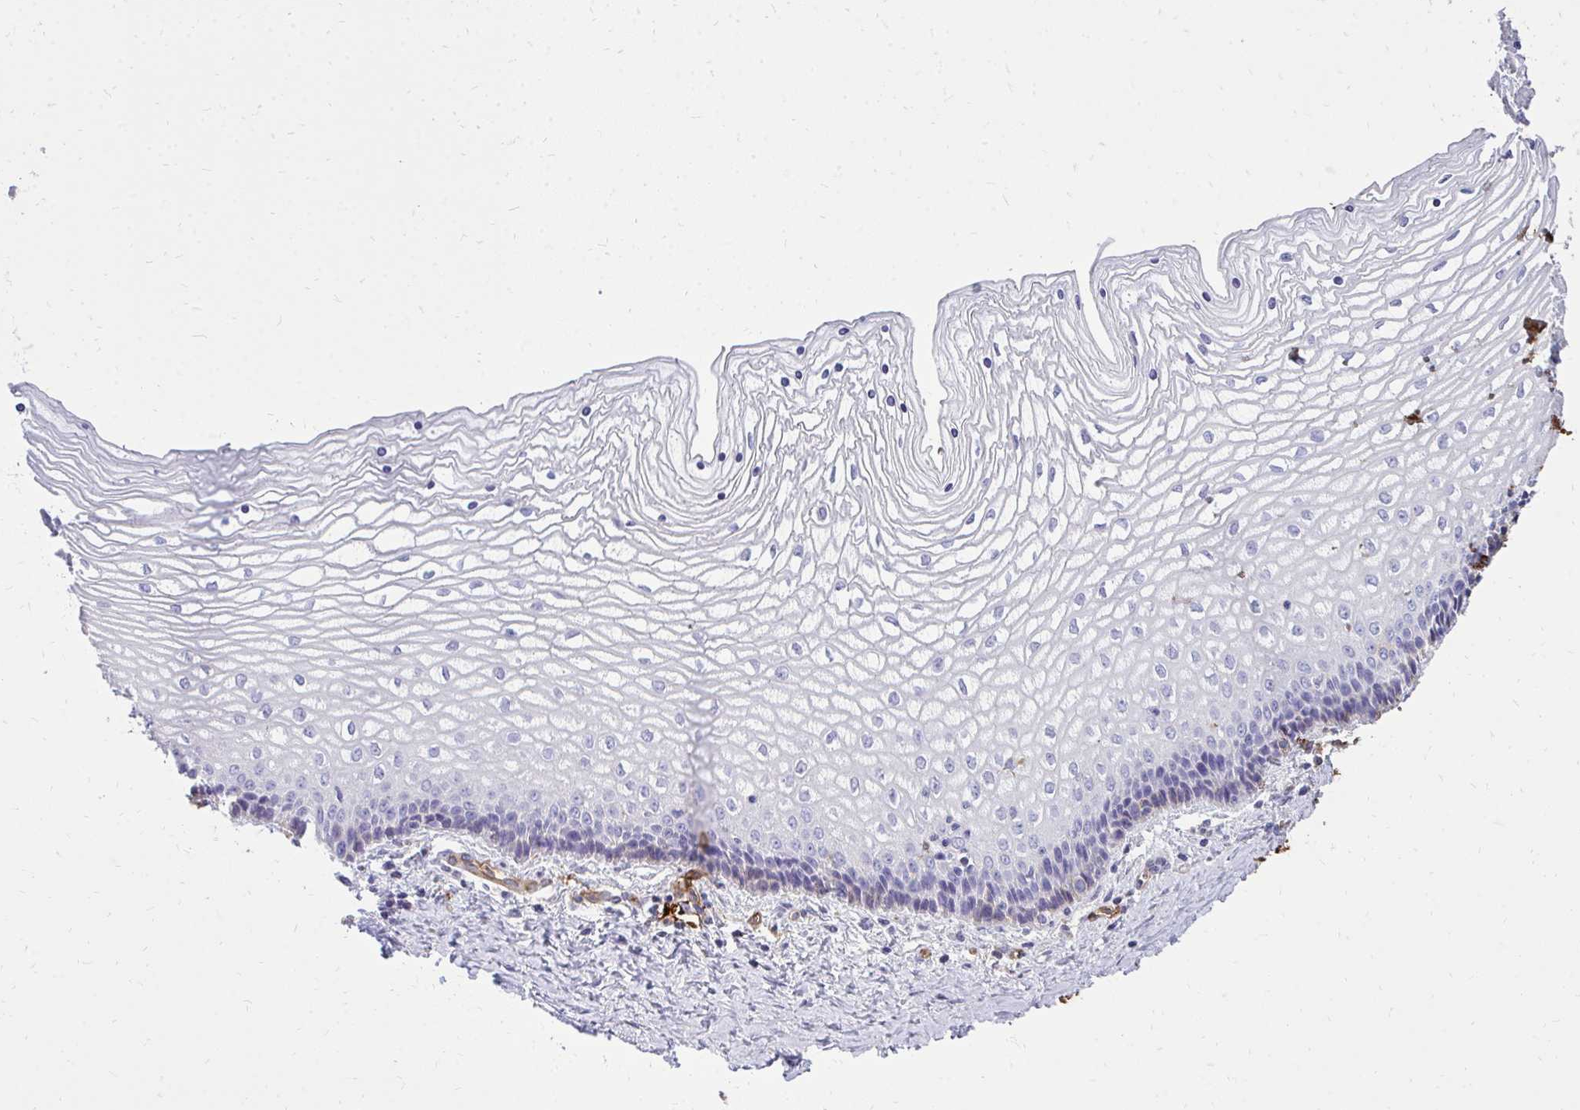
{"staining": {"intensity": "moderate", "quantity": "<25%", "location": "cytoplasmic/membranous"}, "tissue": "vagina", "cell_type": "Squamous epithelial cells", "image_type": "normal", "snomed": [{"axis": "morphology", "description": "Normal tissue, NOS"}, {"axis": "topography", "description": "Vagina"}], "caption": "A brown stain labels moderate cytoplasmic/membranous positivity of a protein in squamous epithelial cells of normal human vagina.", "gene": "MARCKSL1", "patient": {"sex": "female", "age": 45}}